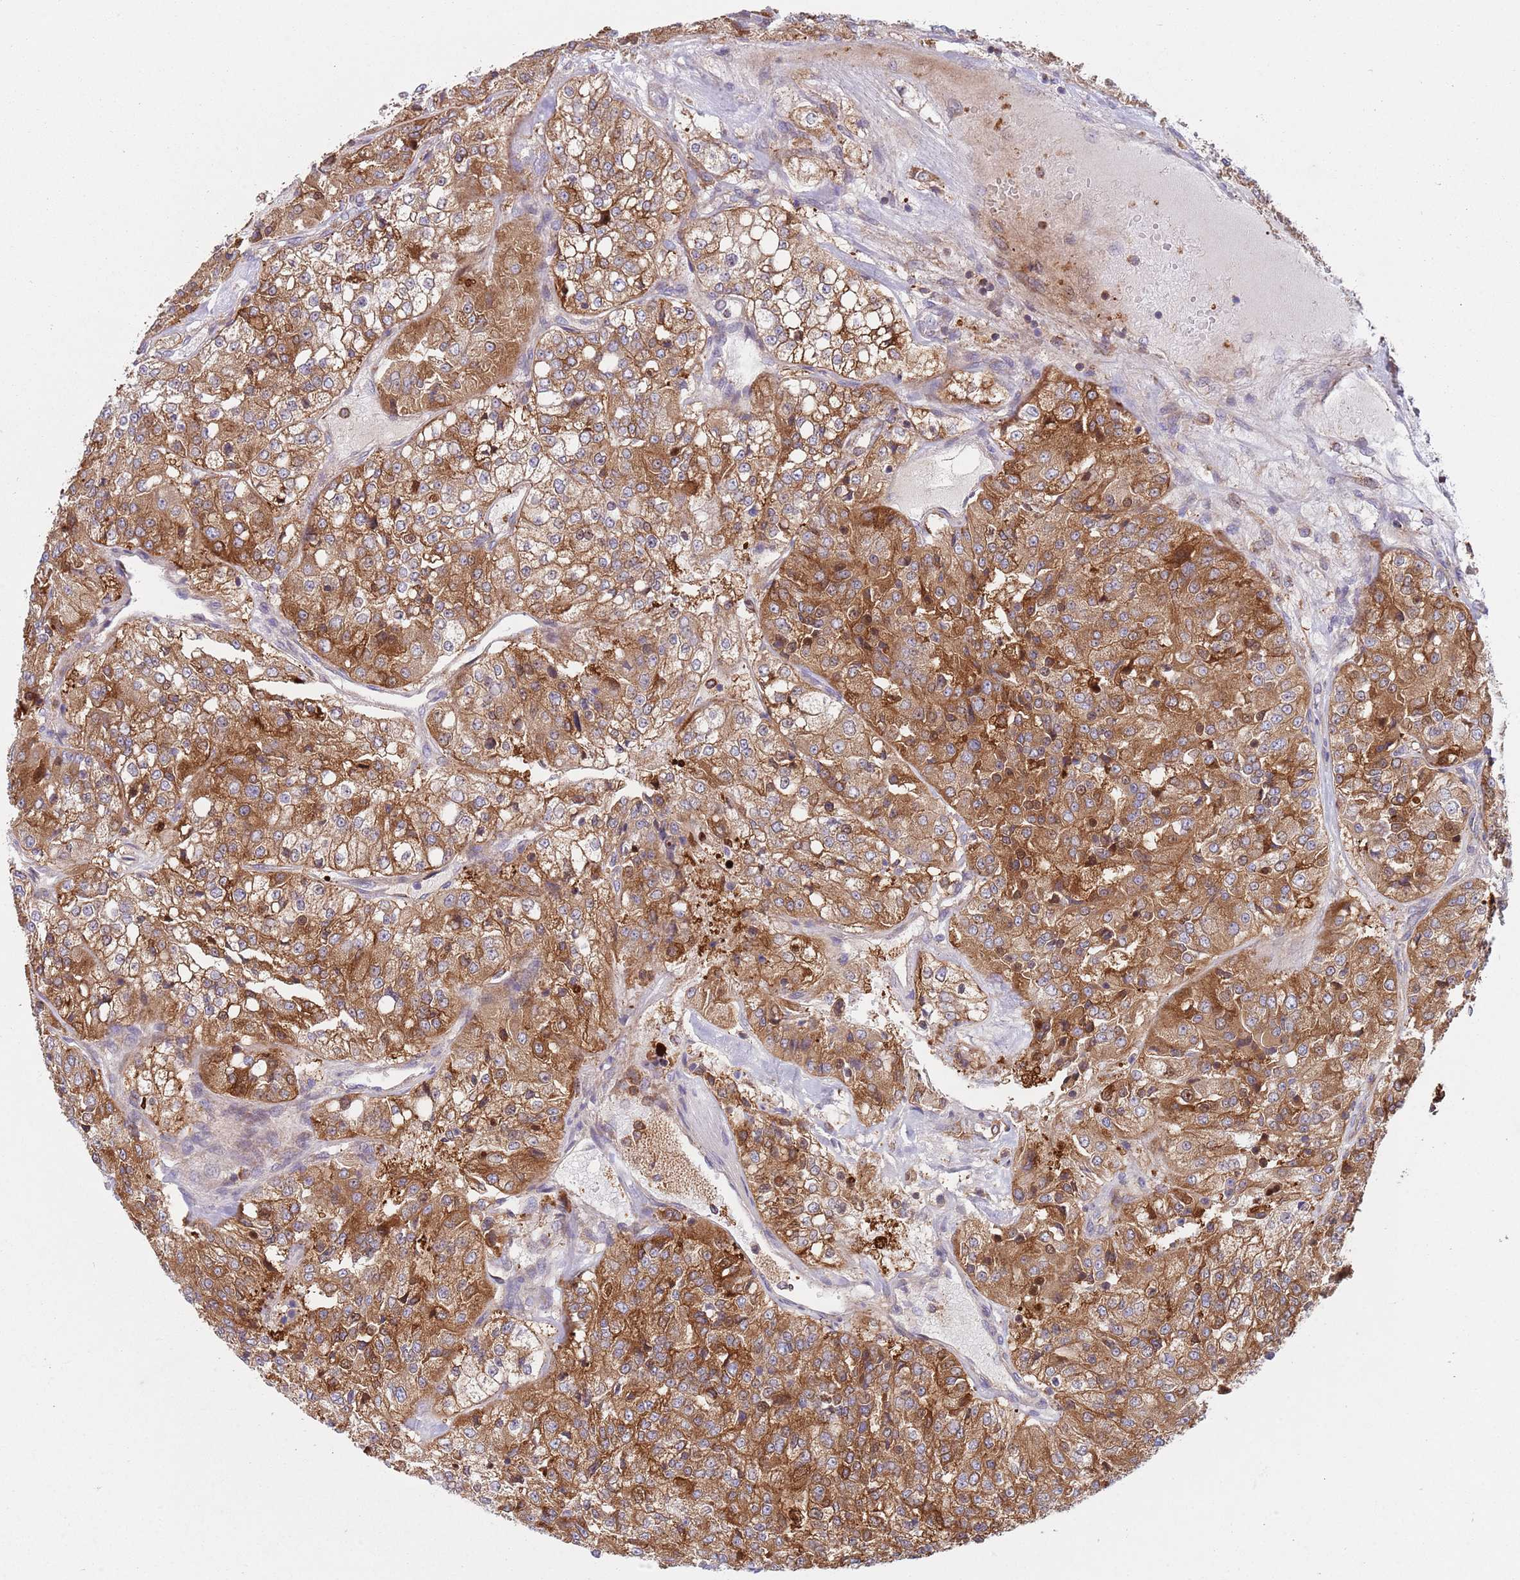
{"staining": {"intensity": "moderate", "quantity": ">75%", "location": "cytoplasmic/membranous"}, "tissue": "renal cancer", "cell_type": "Tumor cells", "image_type": "cancer", "snomed": [{"axis": "morphology", "description": "Adenocarcinoma, NOS"}, {"axis": "topography", "description": "Kidney"}], "caption": "This image exhibits IHC staining of human renal cancer (adenocarcinoma), with medium moderate cytoplasmic/membranous staining in about >75% of tumor cells.", "gene": "ZMYM5", "patient": {"sex": "female", "age": 63}}